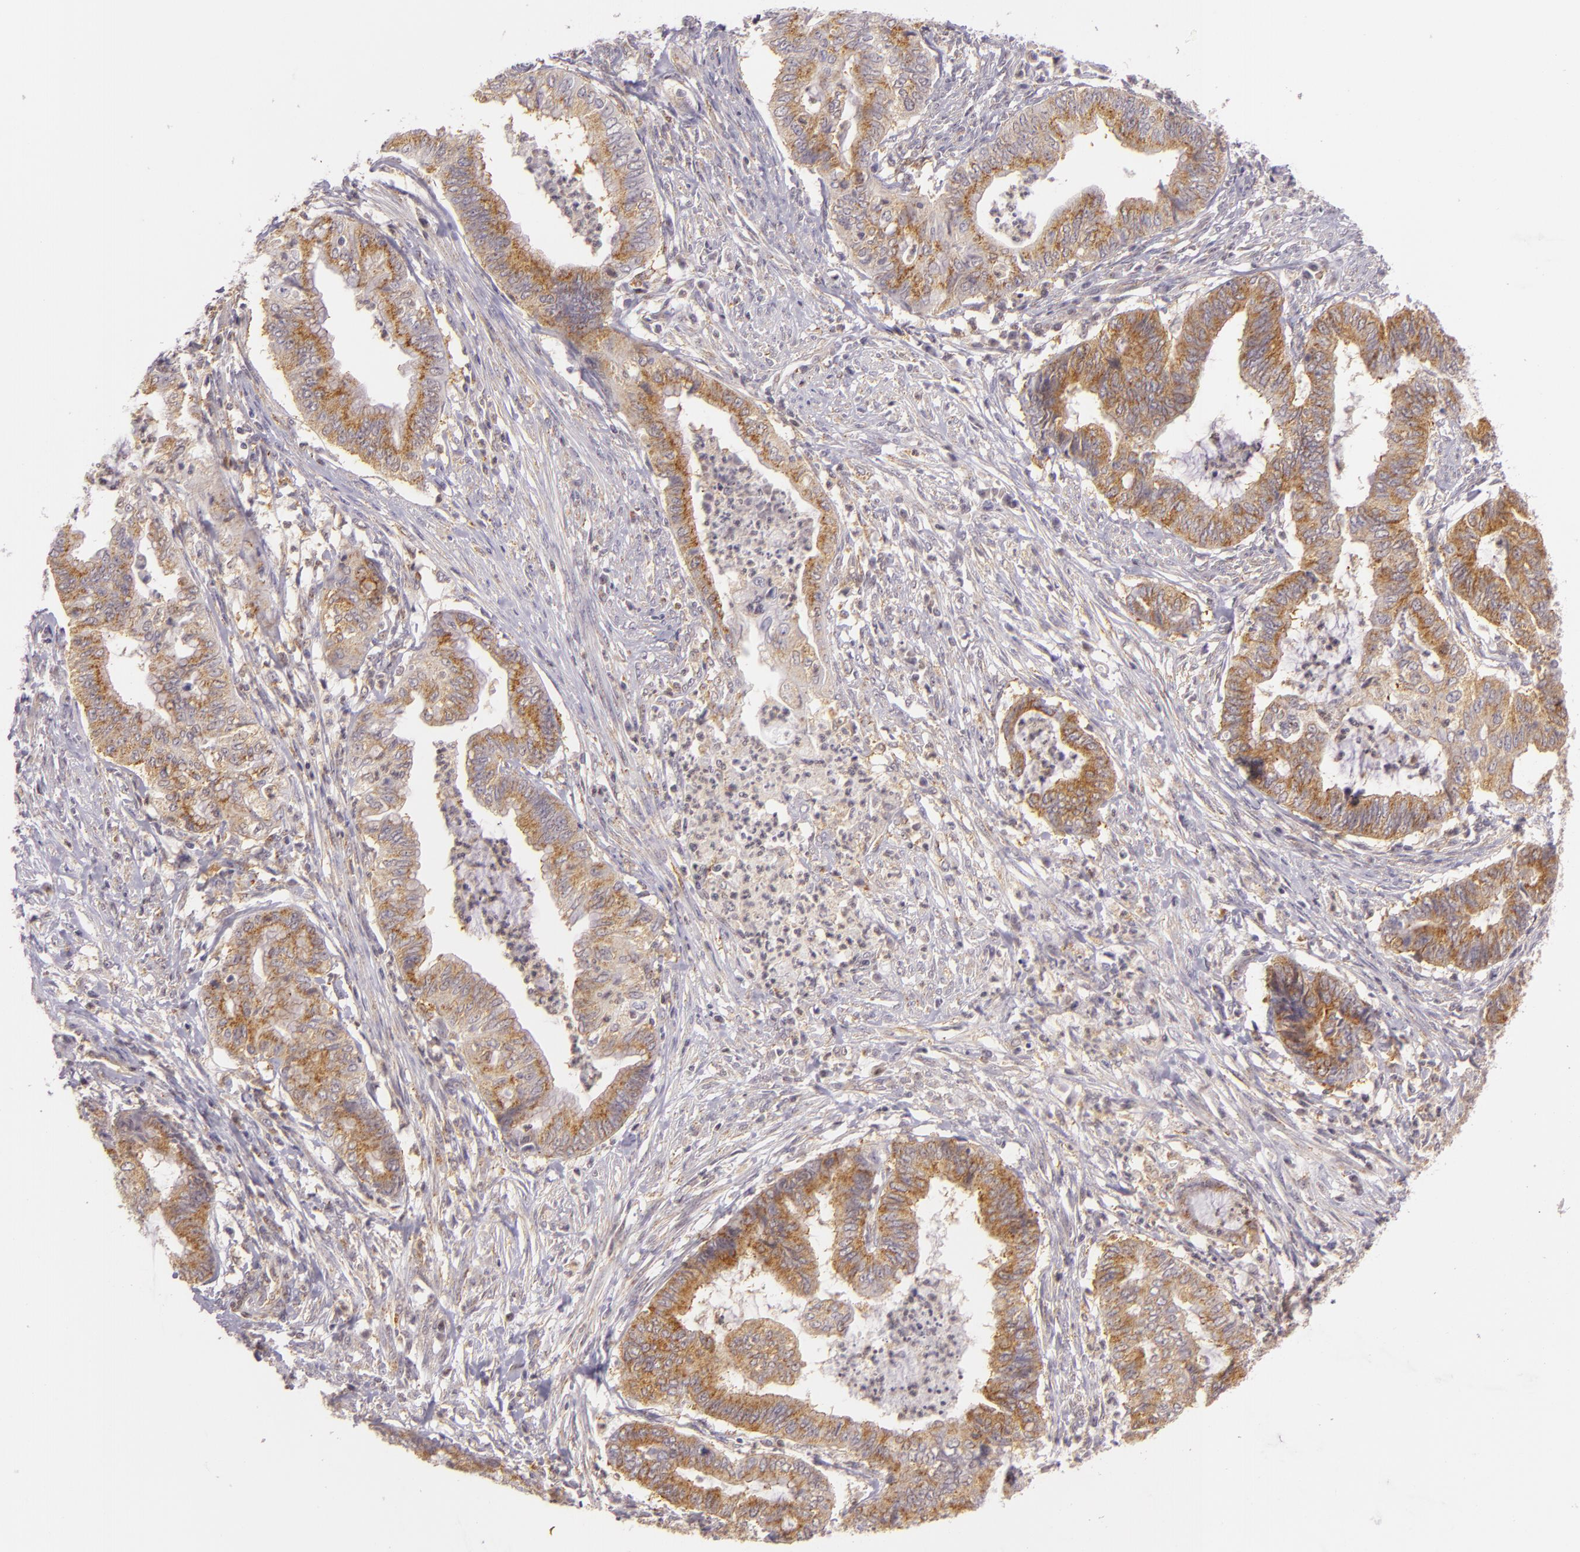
{"staining": {"intensity": "moderate", "quantity": "25%-75%", "location": "cytoplasmic/membranous"}, "tissue": "endometrial cancer", "cell_type": "Tumor cells", "image_type": "cancer", "snomed": [{"axis": "morphology", "description": "Necrosis, NOS"}, {"axis": "morphology", "description": "Adenocarcinoma, NOS"}, {"axis": "topography", "description": "Endometrium"}], "caption": "An image of human endometrial cancer (adenocarcinoma) stained for a protein displays moderate cytoplasmic/membranous brown staining in tumor cells.", "gene": "IMPDH1", "patient": {"sex": "female", "age": 79}}